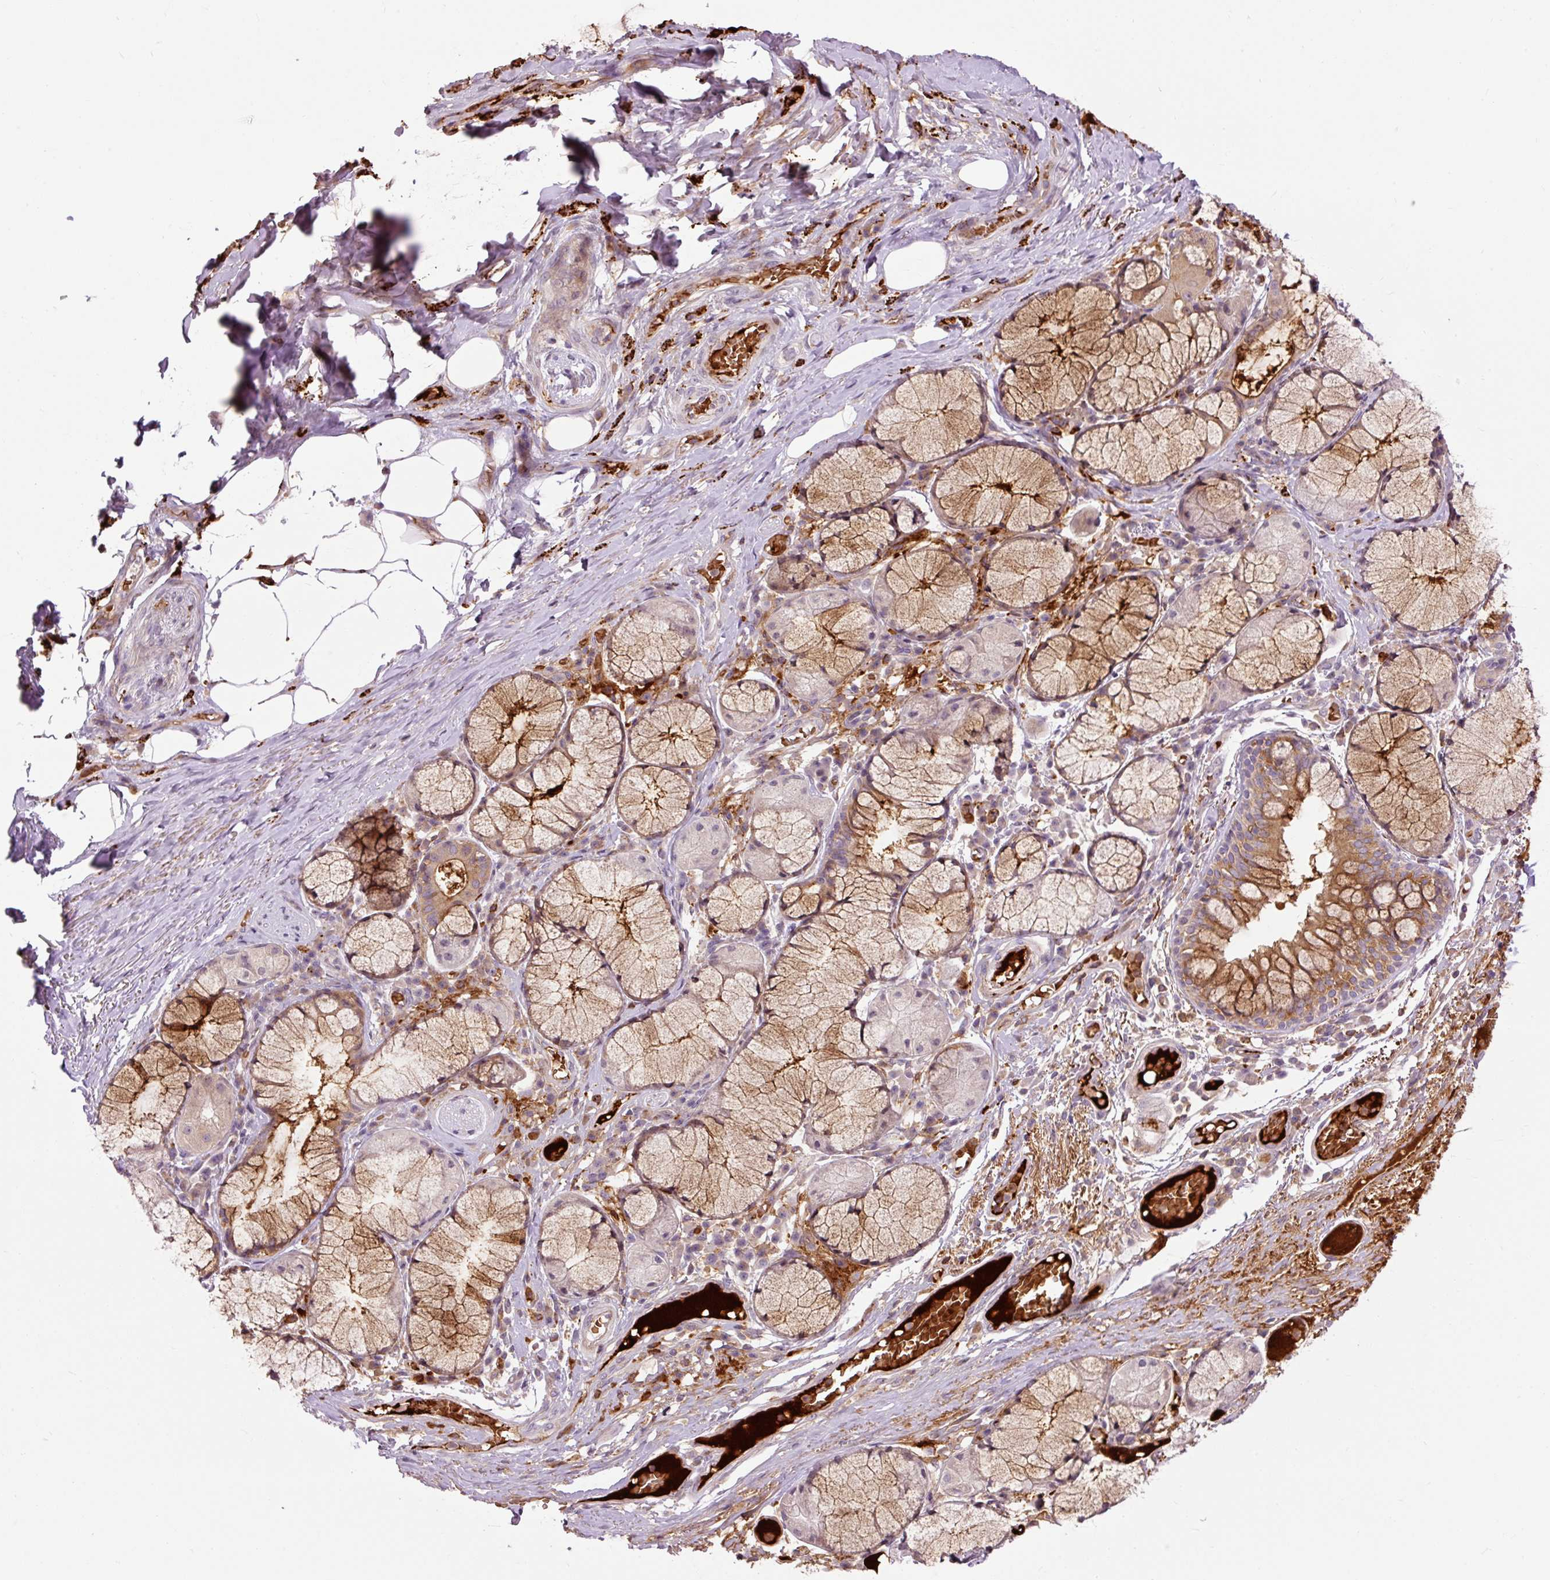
{"staining": {"intensity": "negative", "quantity": "none", "location": "none"}, "tissue": "adipose tissue", "cell_type": "Adipocytes", "image_type": "normal", "snomed": [{"axis": "morphology", "description": "Normal tissue, NOS"}, {"axis": "topography", "description": "Cartilage tissue"}, {"axis": "topography", "description": "Bronchus"}], "caption": "The micrograph exhibits no staining of adipocytes in unremarkable adipose tissue. (Stains: DAB (3,3'-diaminobenzidine) immunohistochemistry with hematoxylin counter stain, Microscopy: brightfield microscopy at high magnification).", "gene": "CEBPZ", "patient": {"sex": "male", "age": 56}}